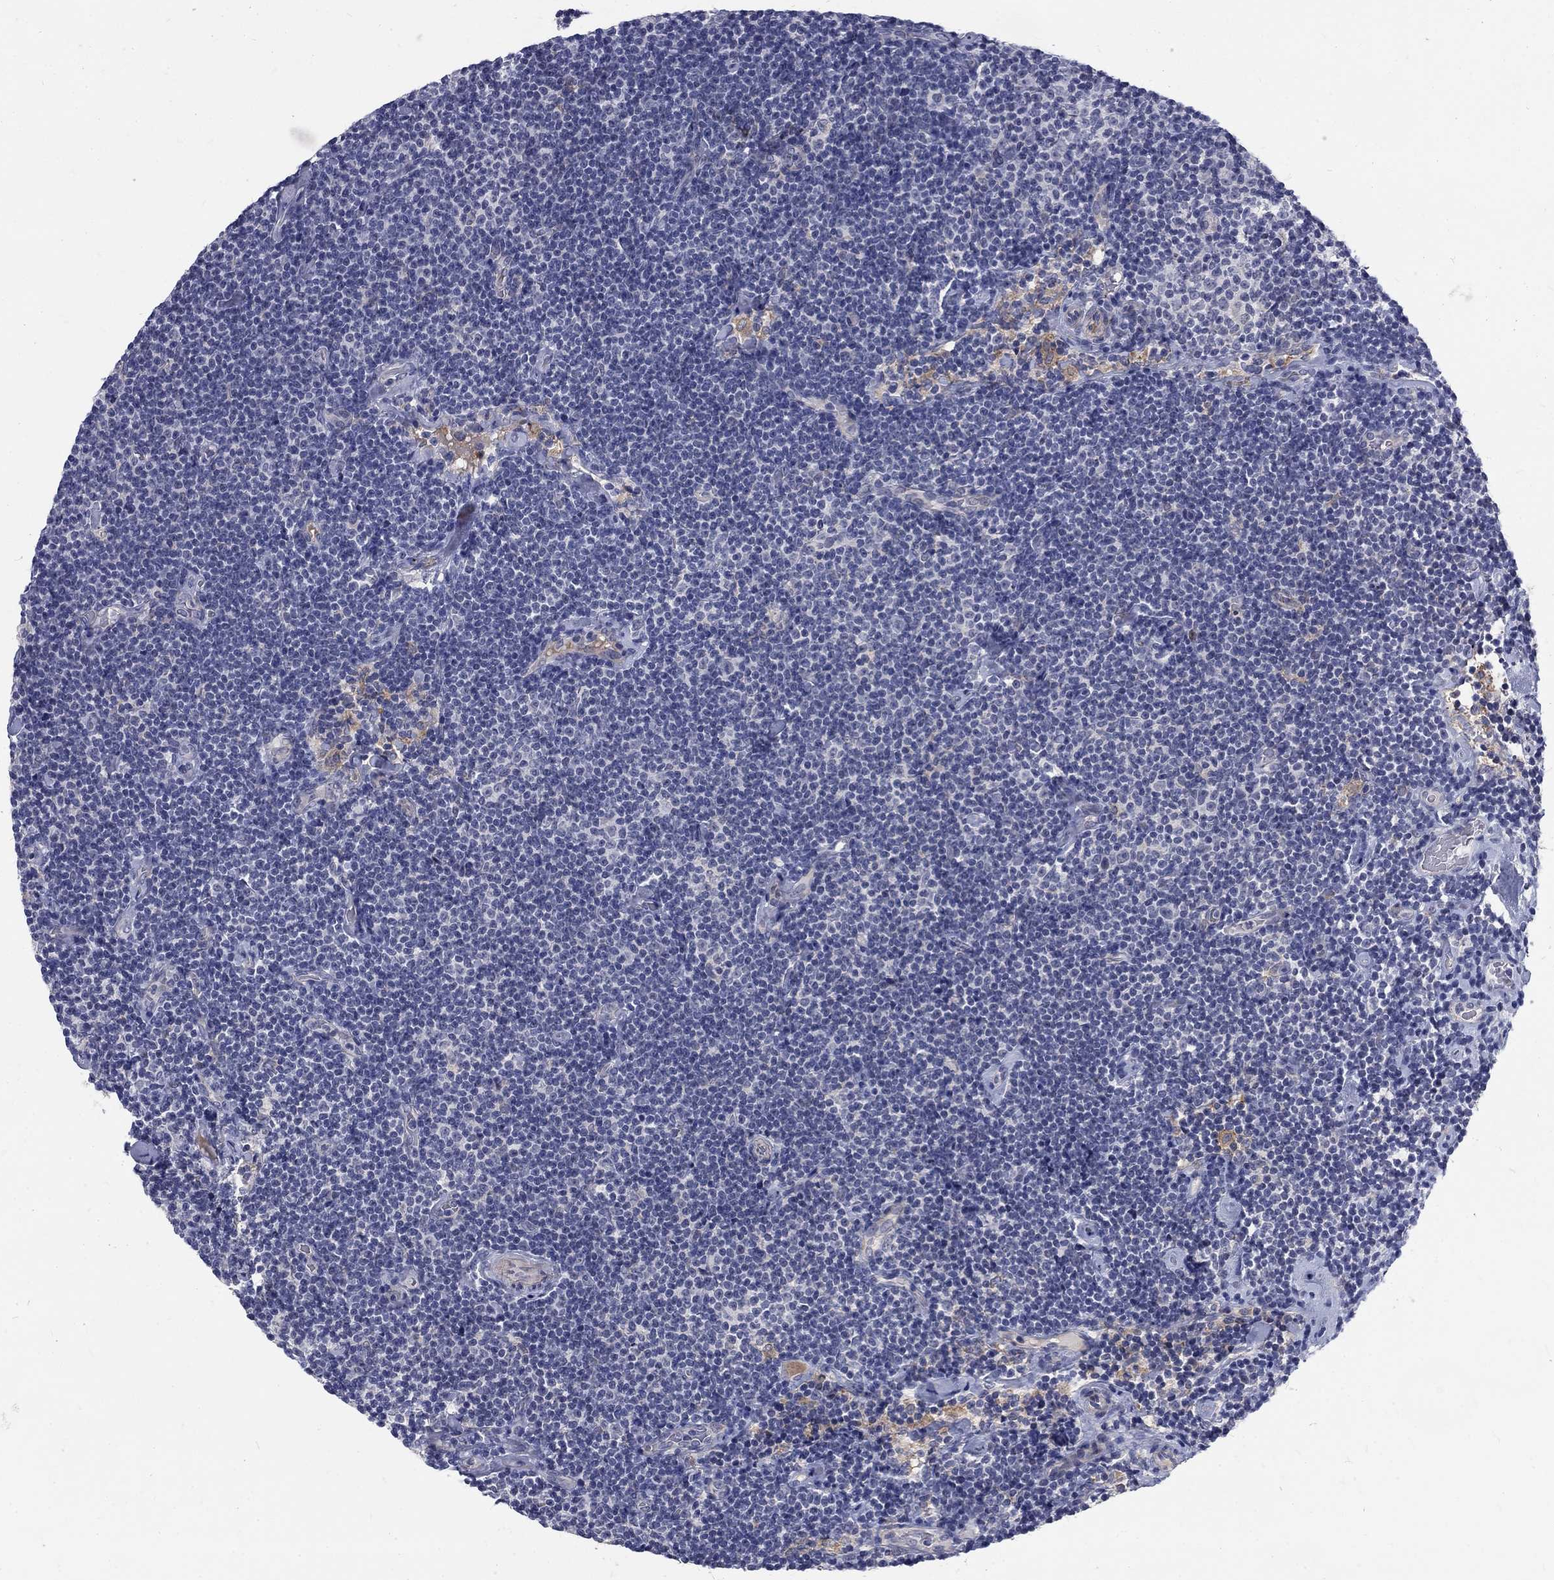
{"staining": {"intensity": "negative", "quantity": "none", "location": "none"}, "tissue": "lymphoma", "cell_type": "Tumor cells", "image_type": "cancer", "snomed": [{"axis": "morphology", "description": "Malignant lymphoma, non-Hodgkin's type, Low grade"}, {"axis": "topography", "description": "Lymph node"}], "caption": "High magnification brightfield microscopy of low-grade malignant lymphoma, non-Hodgkin's type stained with DAB (3,3'-diaminobenzidine) (brown) and counterstained with hematoxylin (blue): tumor cells show no significant expression. The staining was performed using DAB to visualize the protein expression in brown, while the nuclei were stained in blue with hematoxylin (Magnification: 20x).", "gene": "PHKA1", "patient": {"sex": "male", "age": 81}}